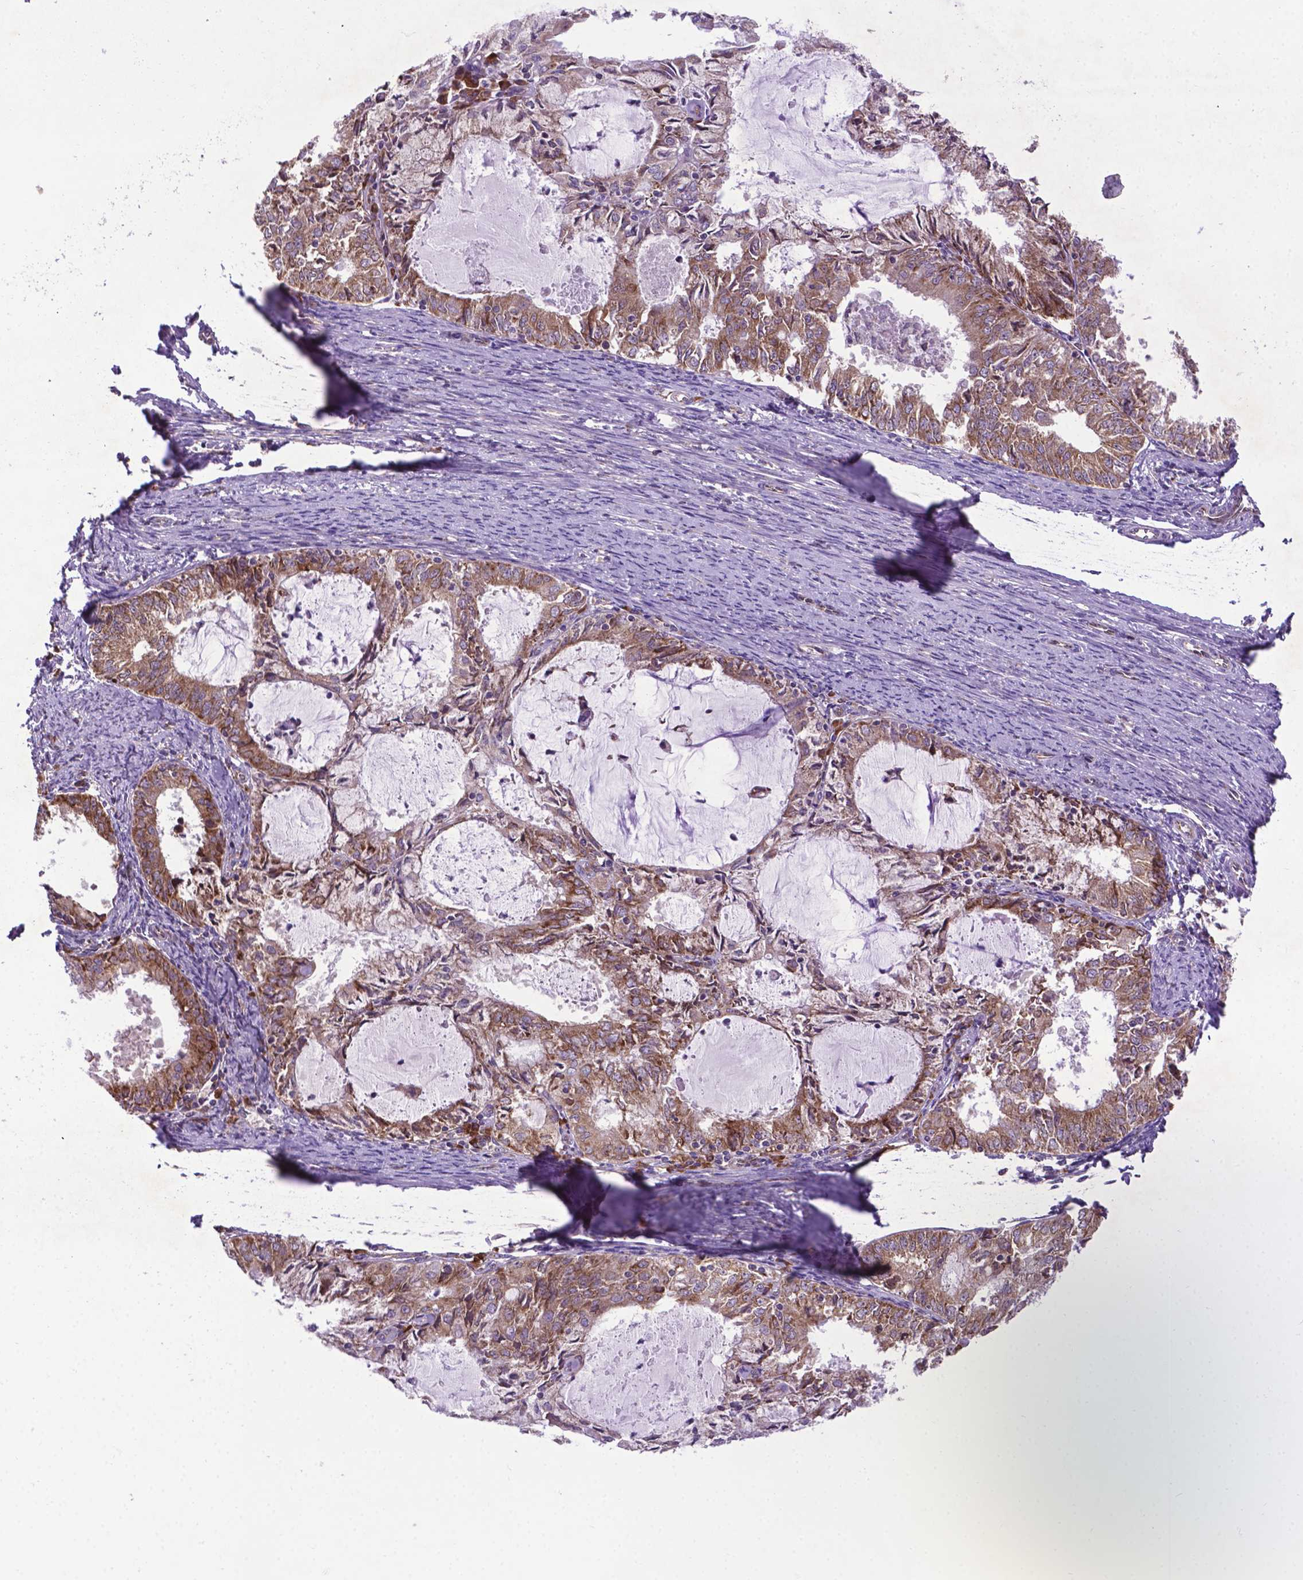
{"staining": {"intensity": "moderate", "quantity": ">75%", "location": "cytoplasmic/membranous"}, "tissue": "endometrial cancer", "cell_type": "Tumor cells", "image_type": "cancer", "snomed": [{"axis": "morphology", "description": "Adenocarcinoma, NOS"}, {"axis": "topography", "description": "Endometrium"}], "caption": "Adenocarcinoma (endometrial) was stained to show a protein in brown. There is medium levels of moderate cytoplasmic/membranous expression in approximately >75% of tumor cells.", "gene": "WDR83OS", "patient": {"sex": "female", "age": 57}}